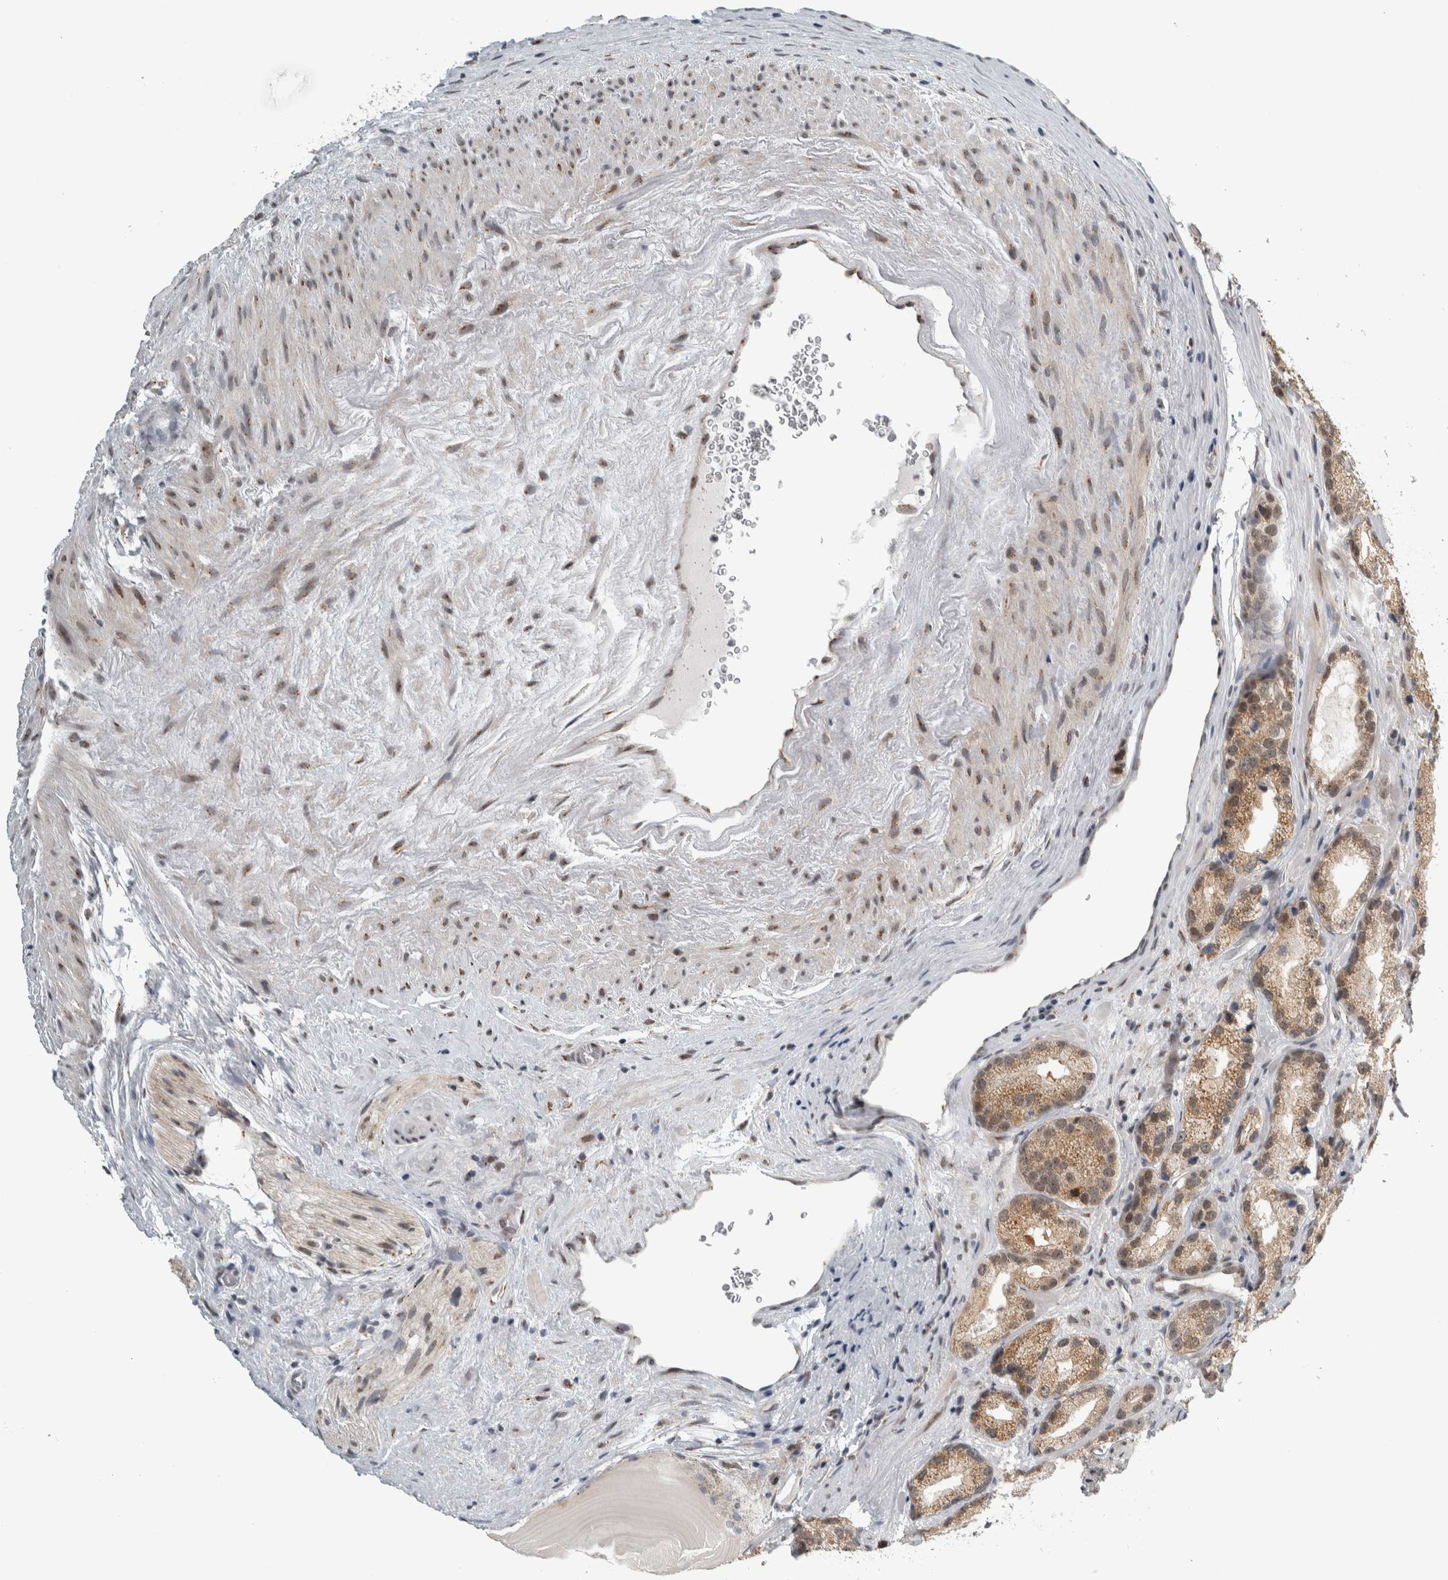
{"staining": {"intensity": "moderate", "quantity": ">75%", "location": "cytoplasmic/membranous"}, "tissue": "prostate cancer", "cell_type": "Tumor cells", "image_type": "cancer", "snomed": [{"axis": "morphology", "description": "Adenocarcinoma, High grade"}, {"axis": "topography", "description": "Prostate"}], "caption": "Immunohistochemistry (IHC) photomicrograph of neoplastic tissue: human prostate cancer (high-grade adenocarcinoma) stained using immunohistochemistry shows medium levels of moderate protein expression localized specifically in the cytoplasmic/membranous of tumor cells, appearing as a cytoplasmic/membranous brown color.", "gene": "ZMYND8", "patient": {"sex": "male", "age": 63}}